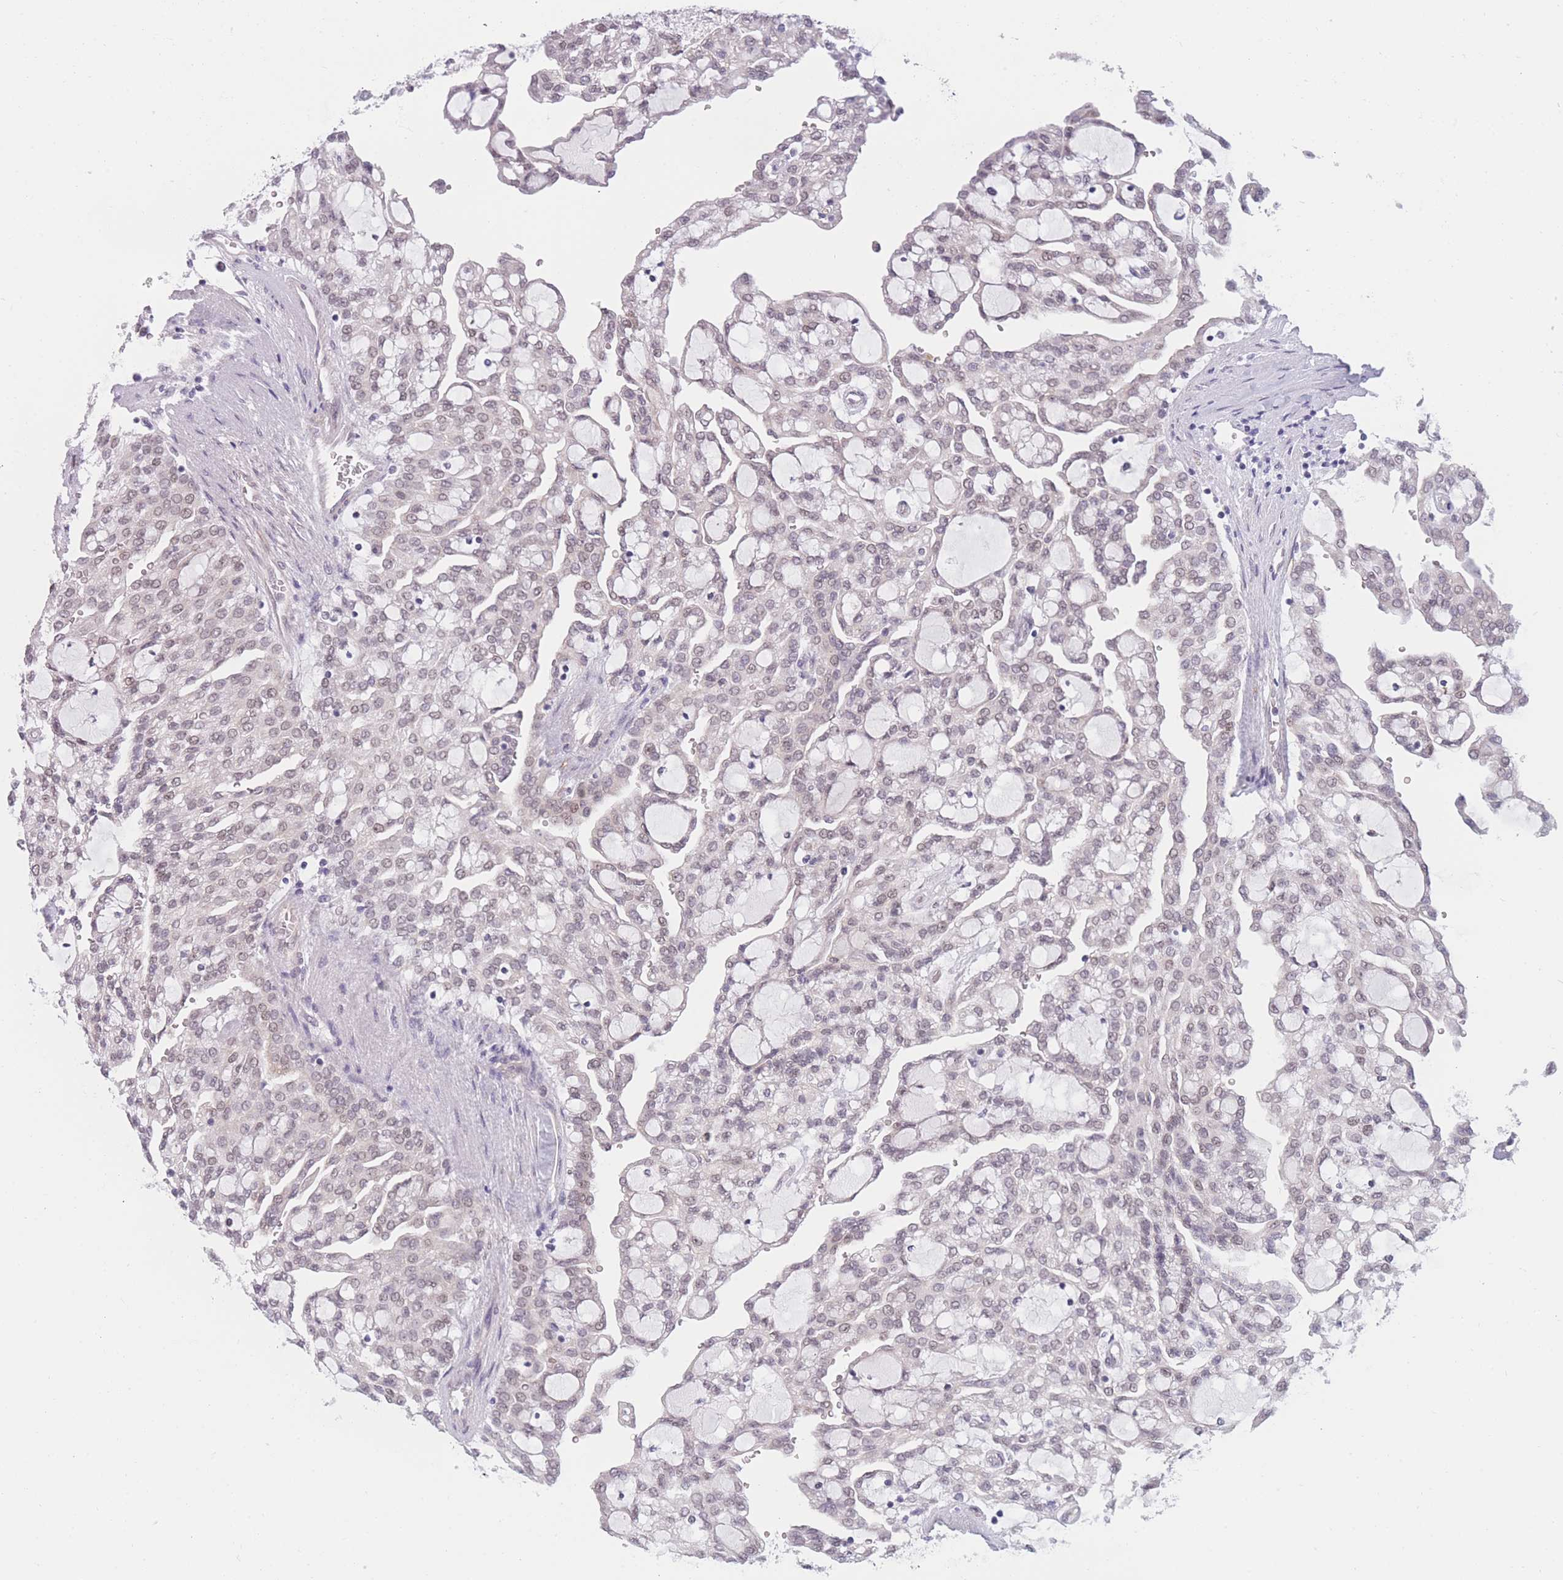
{"staining": {"intensity": "weak", "quantity": "25%-75%", "location": "nuclear"}, "tissue": "renal cancer", "cell_type": "Tumor cells", "image_type": "cancer", "snomed": [{"axis": "morphology", "description": "Adenocarcinoma, NOS"}, {"axis": "topography", "description": "Kidney"}], "caption": "There is low levels of weak nuclear expression in tumor cells of adenocarcinoma (renal), as demonstrated by immunohistochemical staining (brown color).", "gene": "COL27A1", "patient": {"sex": "male", "age": 63}}